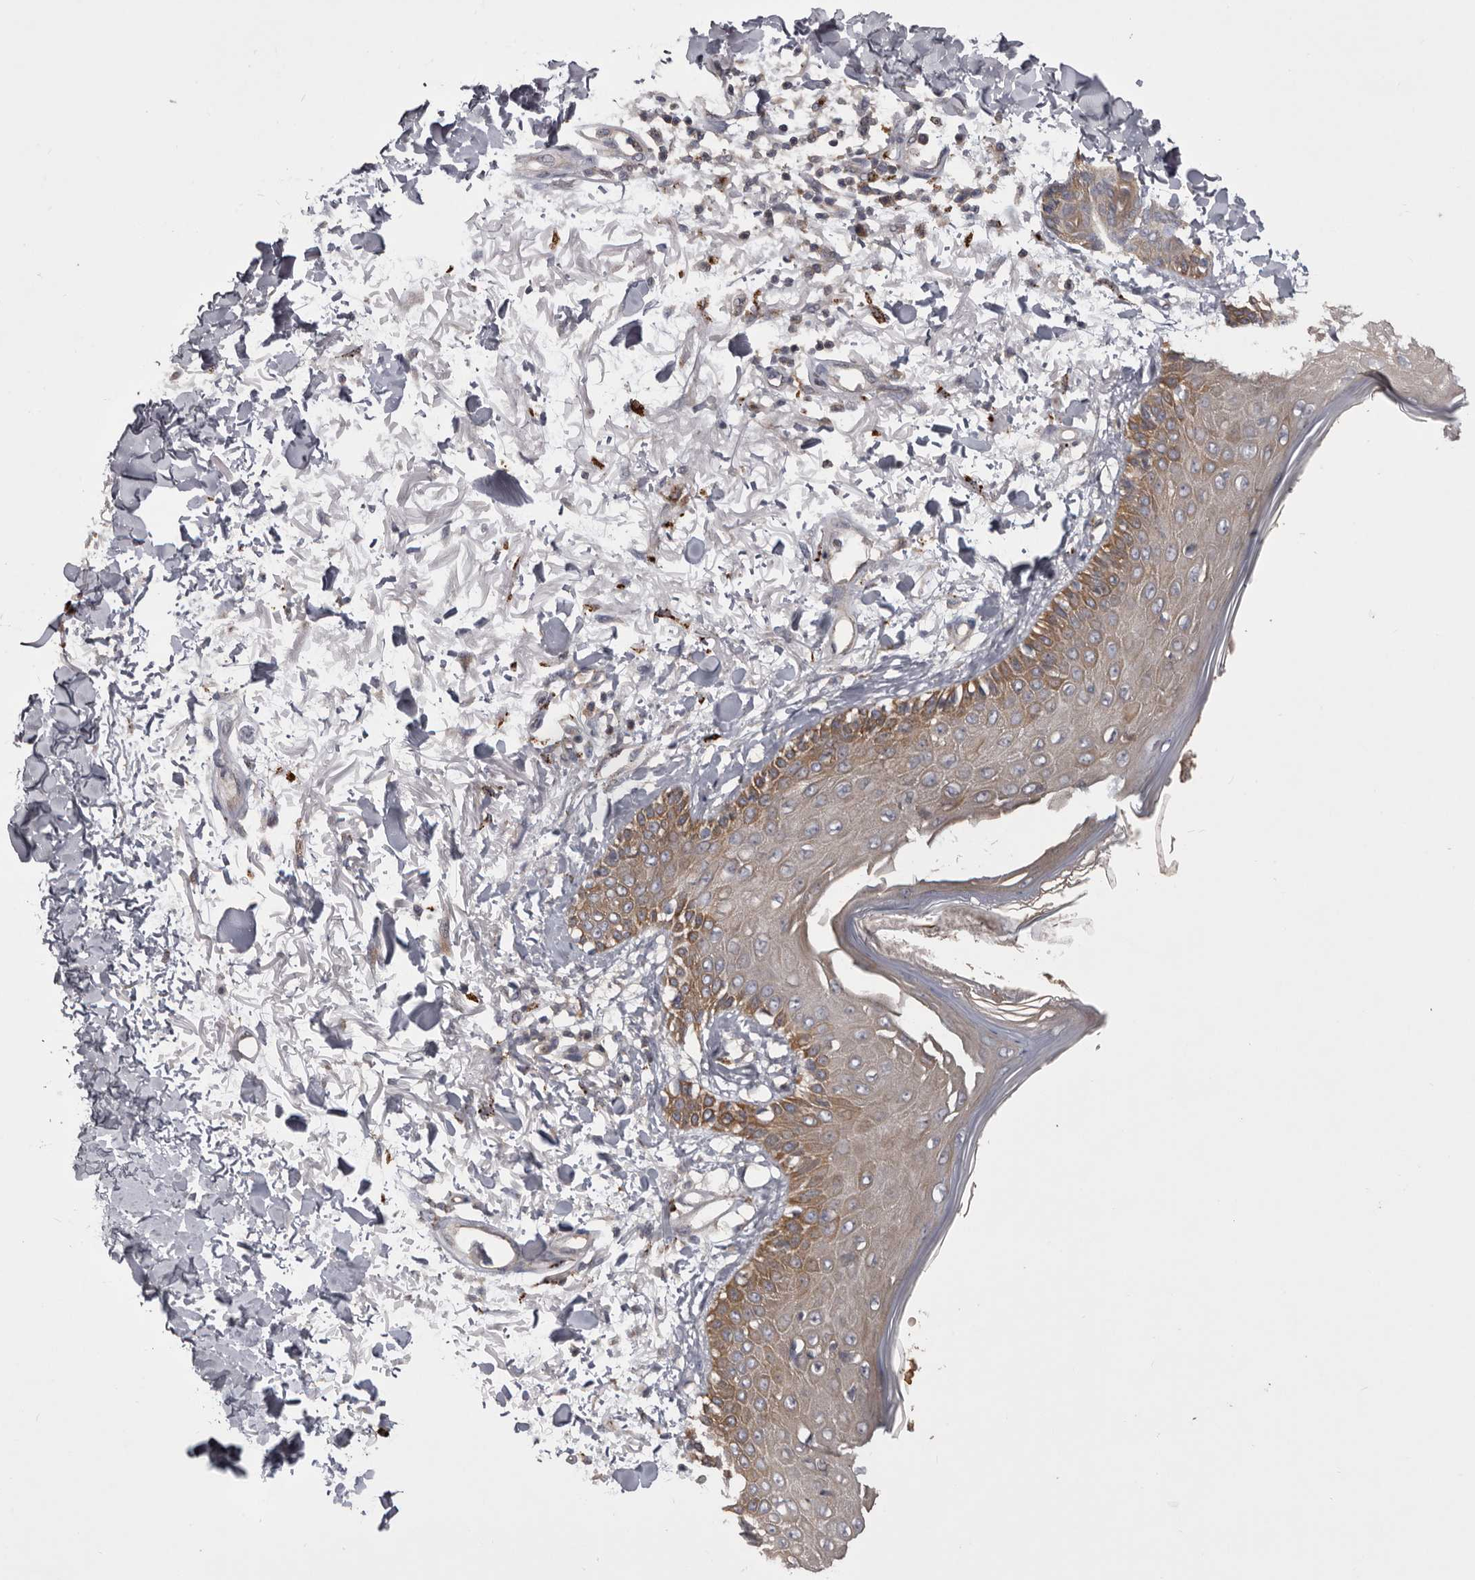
{"staining": {"intensity": "negative", "quantity": "none", "location": "none"}, "tissue": "skin", "cell_type": "Fibroblasts", "image_type": "normal", "snomed": [{"axis": "morphology", "description": "Normal tissue, NOS"}, {"axis": "morphology", "description": "Squamous cell carcinoma, NOS"}, {"axis": "topography", "description": "Skin"}, {"axis": "topography", "description": "Peripheral nerve tissue"}], "caption": "Fibroblasts are negative for protein expression in unremarkable human skin. (DAB immunohistochemistry visualized using brightfield microscopy, high magnification).", "gene": "WDR47", "patient": {"sex": "male", "age": 83}}